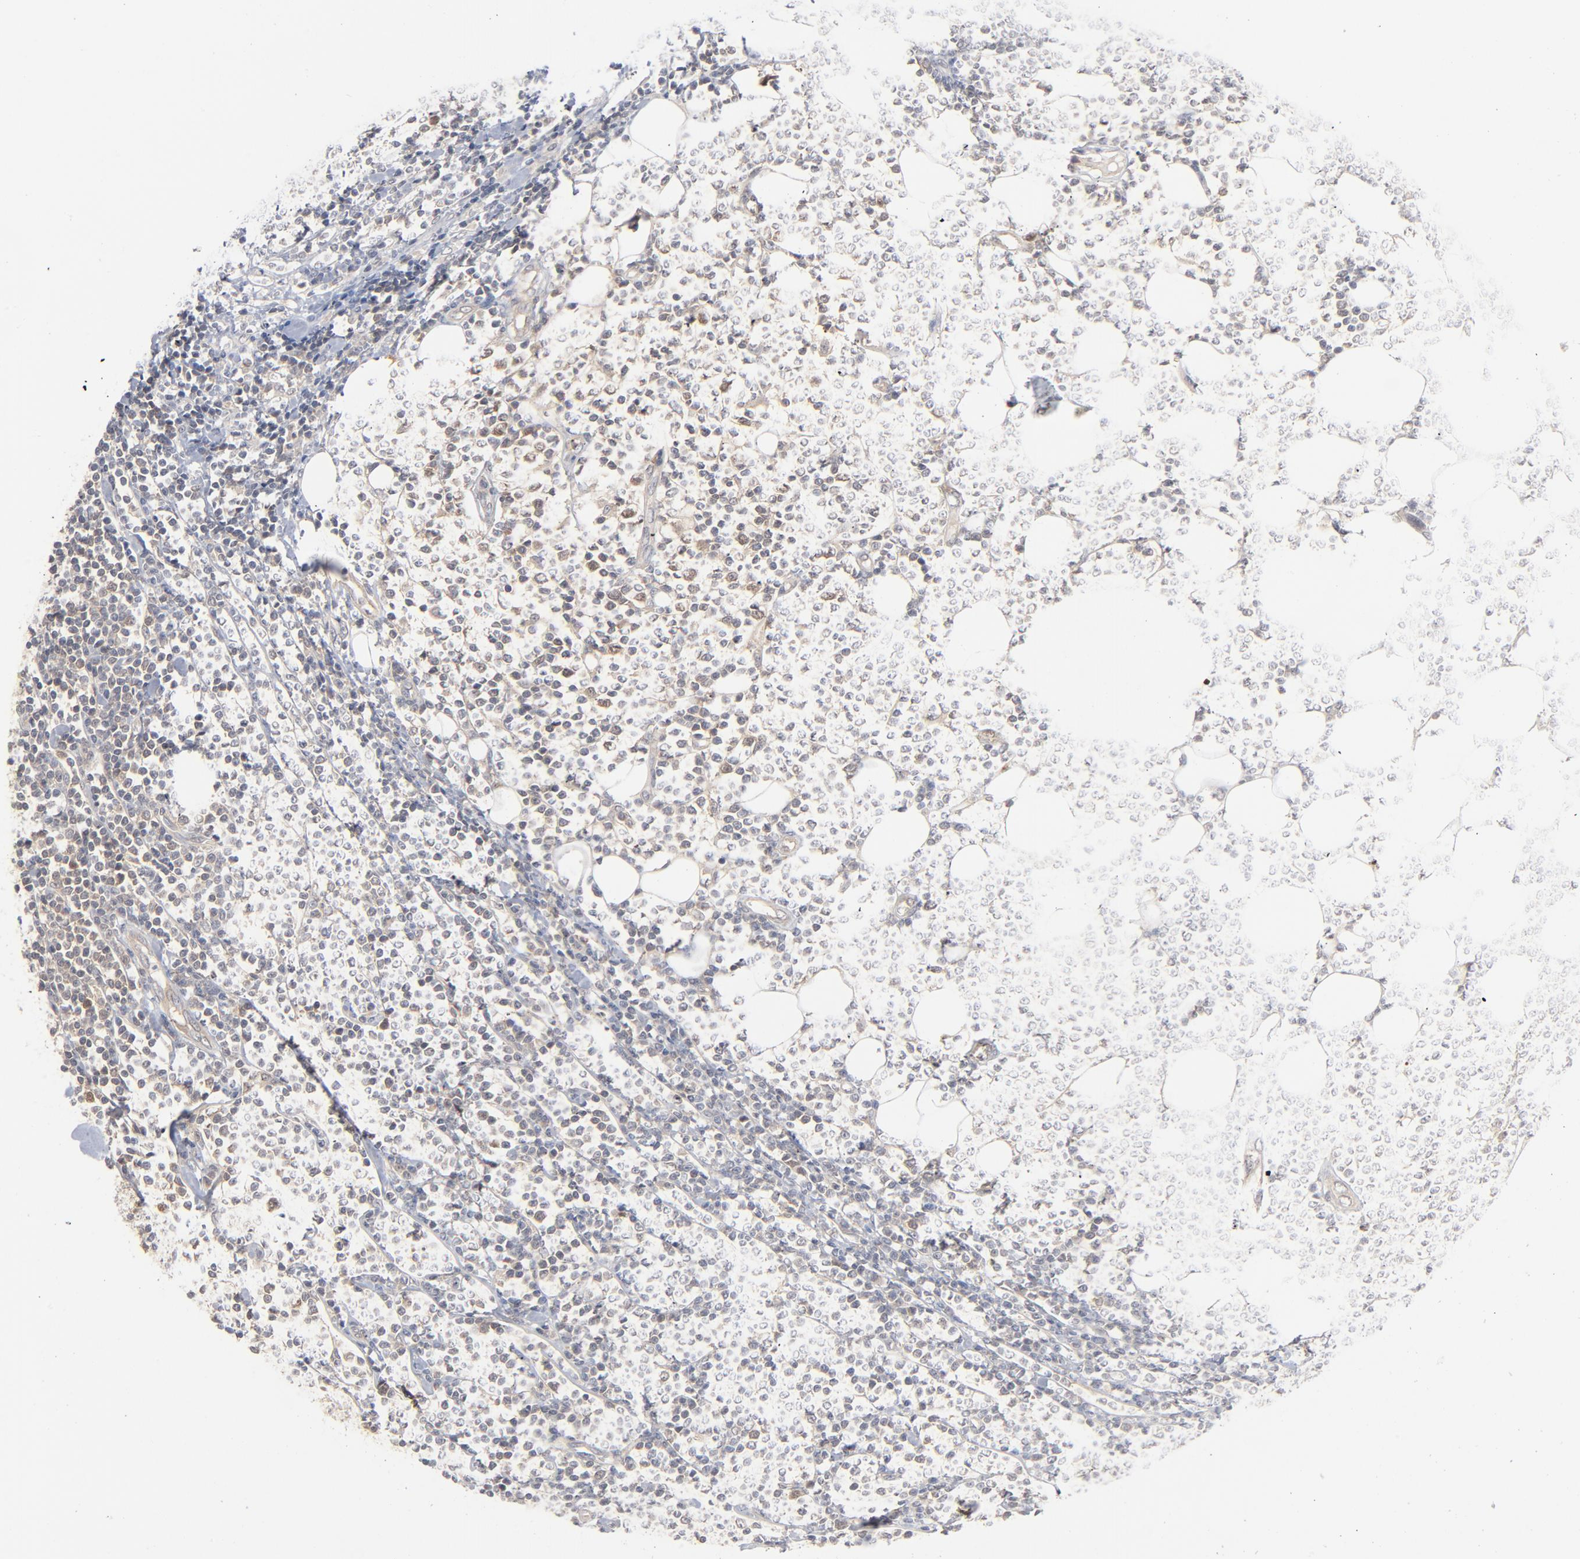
{"staining": {"intensity": "negative", "quantity": "none", "location": "none"}, "tissue": "lymphoma", "cell_type": "Tumor cells", "image_type": "cancer", "snomed": [{"axis": "morphology", "description": "Malignant lymphoma, non-Hodgkin's type, Low grade"}, {"axis": "topography", "description": "Soft tissue"}], "caption": "Tumor cells show no significant protein positivity in low-grade malignant lymphoma, non-Hodgkin's type.", "gene": "UBL4A", "patient": {"sex": "male", "age": 92}}